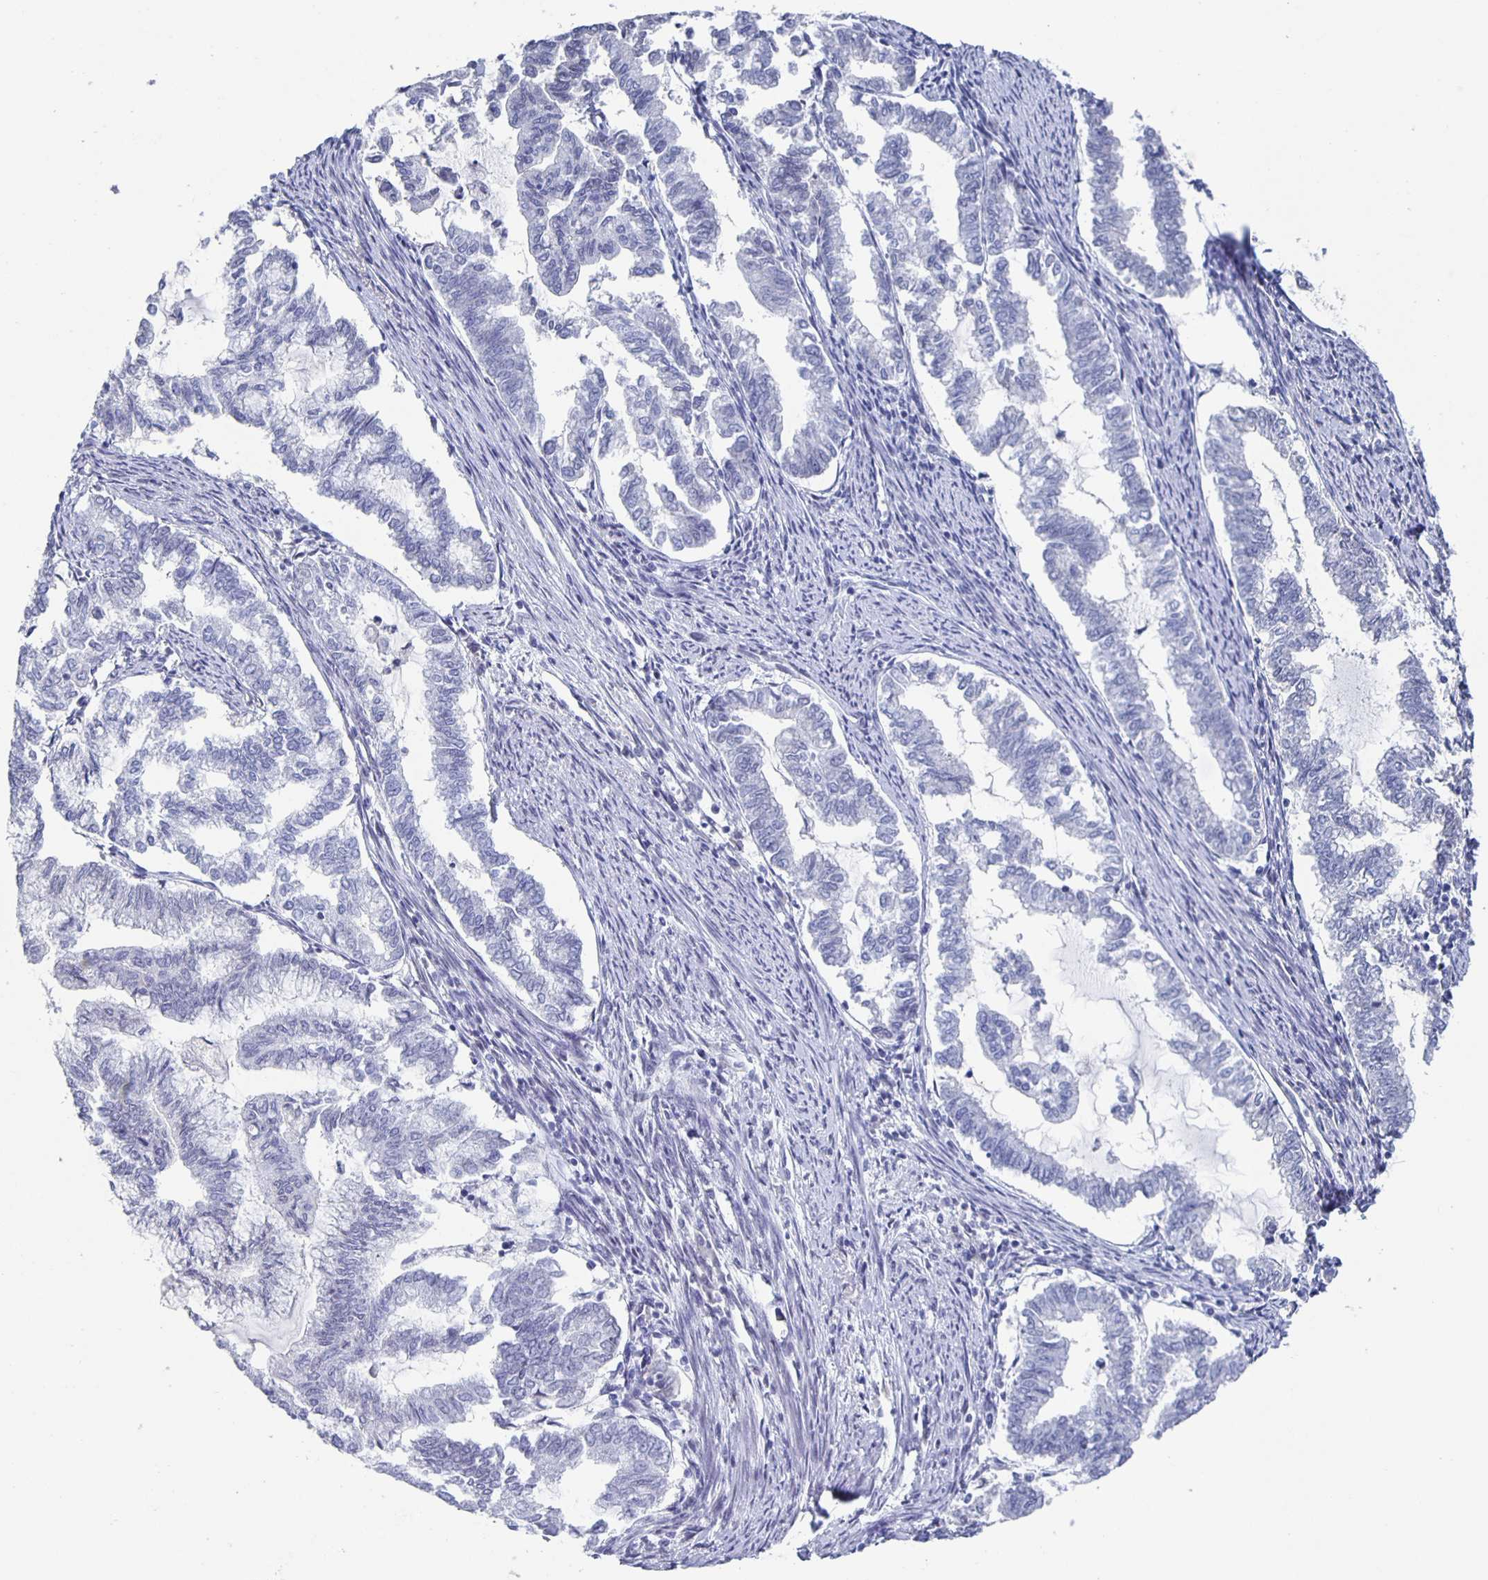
{"staining": {"intensity": "negative", "quantity": "none", "location": "none"}, "tissue": "endometrial cancer", "cell_type": "Tumor cells", "image_type": "cancer", "snomed": [{"axis": "morphology", "description": "Adenocarcinoma, NOS"}, {"axis": "topography", "description": "Endometrium"}], "caption": "A micrograph of adenocarcinoma (endometrial) stained for a protein displays no brown staining in tumor cells. (DAB (3,3'-diaminobenzidine) immunohistochemistry (IHC) with hematoxylin counter stain).", "gene": "CCDC17", "patient": {"sex": "female", "age": 79}}